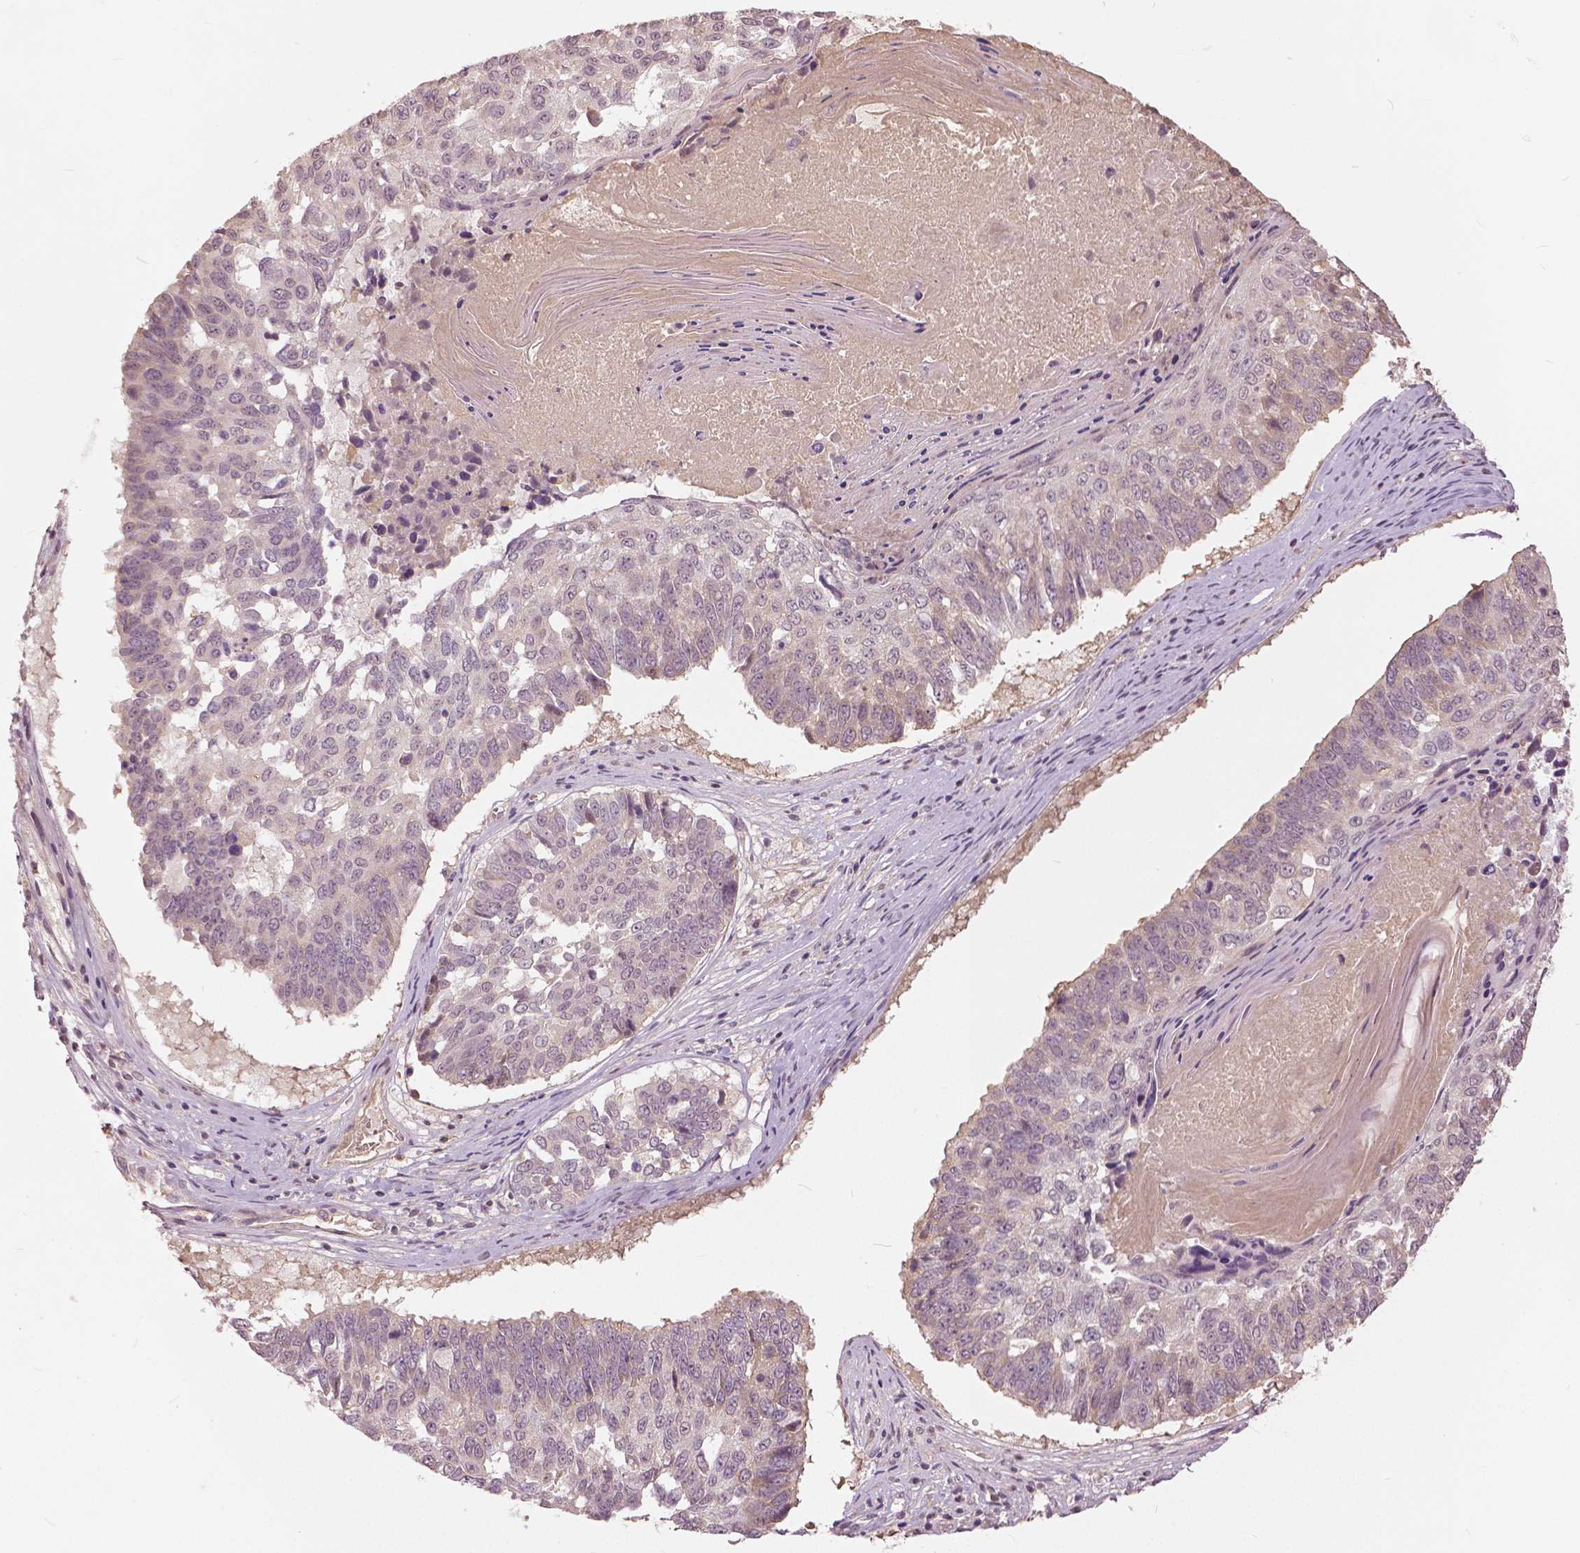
{"staining": {"intensity": "weak", "quantity": "<25%", "location": "nuclear"}, "tissue": "lung cancer", "cell_type": "Tumor cells", "image_type": "cancer", "snomed": [{"axis": "morphology", "description": "Squamous cell carcinoma, NOS"}, {"axis": "topography", "description": "Lung"}], "caption": "Tumor cells show no significant protein expression in lung cancer (squamous cell carcinoma). (Stains: DAB (3,3'-diaminobenzidine) immunohistochemistry with hematoxylin counter stain, Microscopy: brightfield microscopy at high magnification).", "gene": "ANGPTL4", "patient": {"sex": "male", "age": 73}}